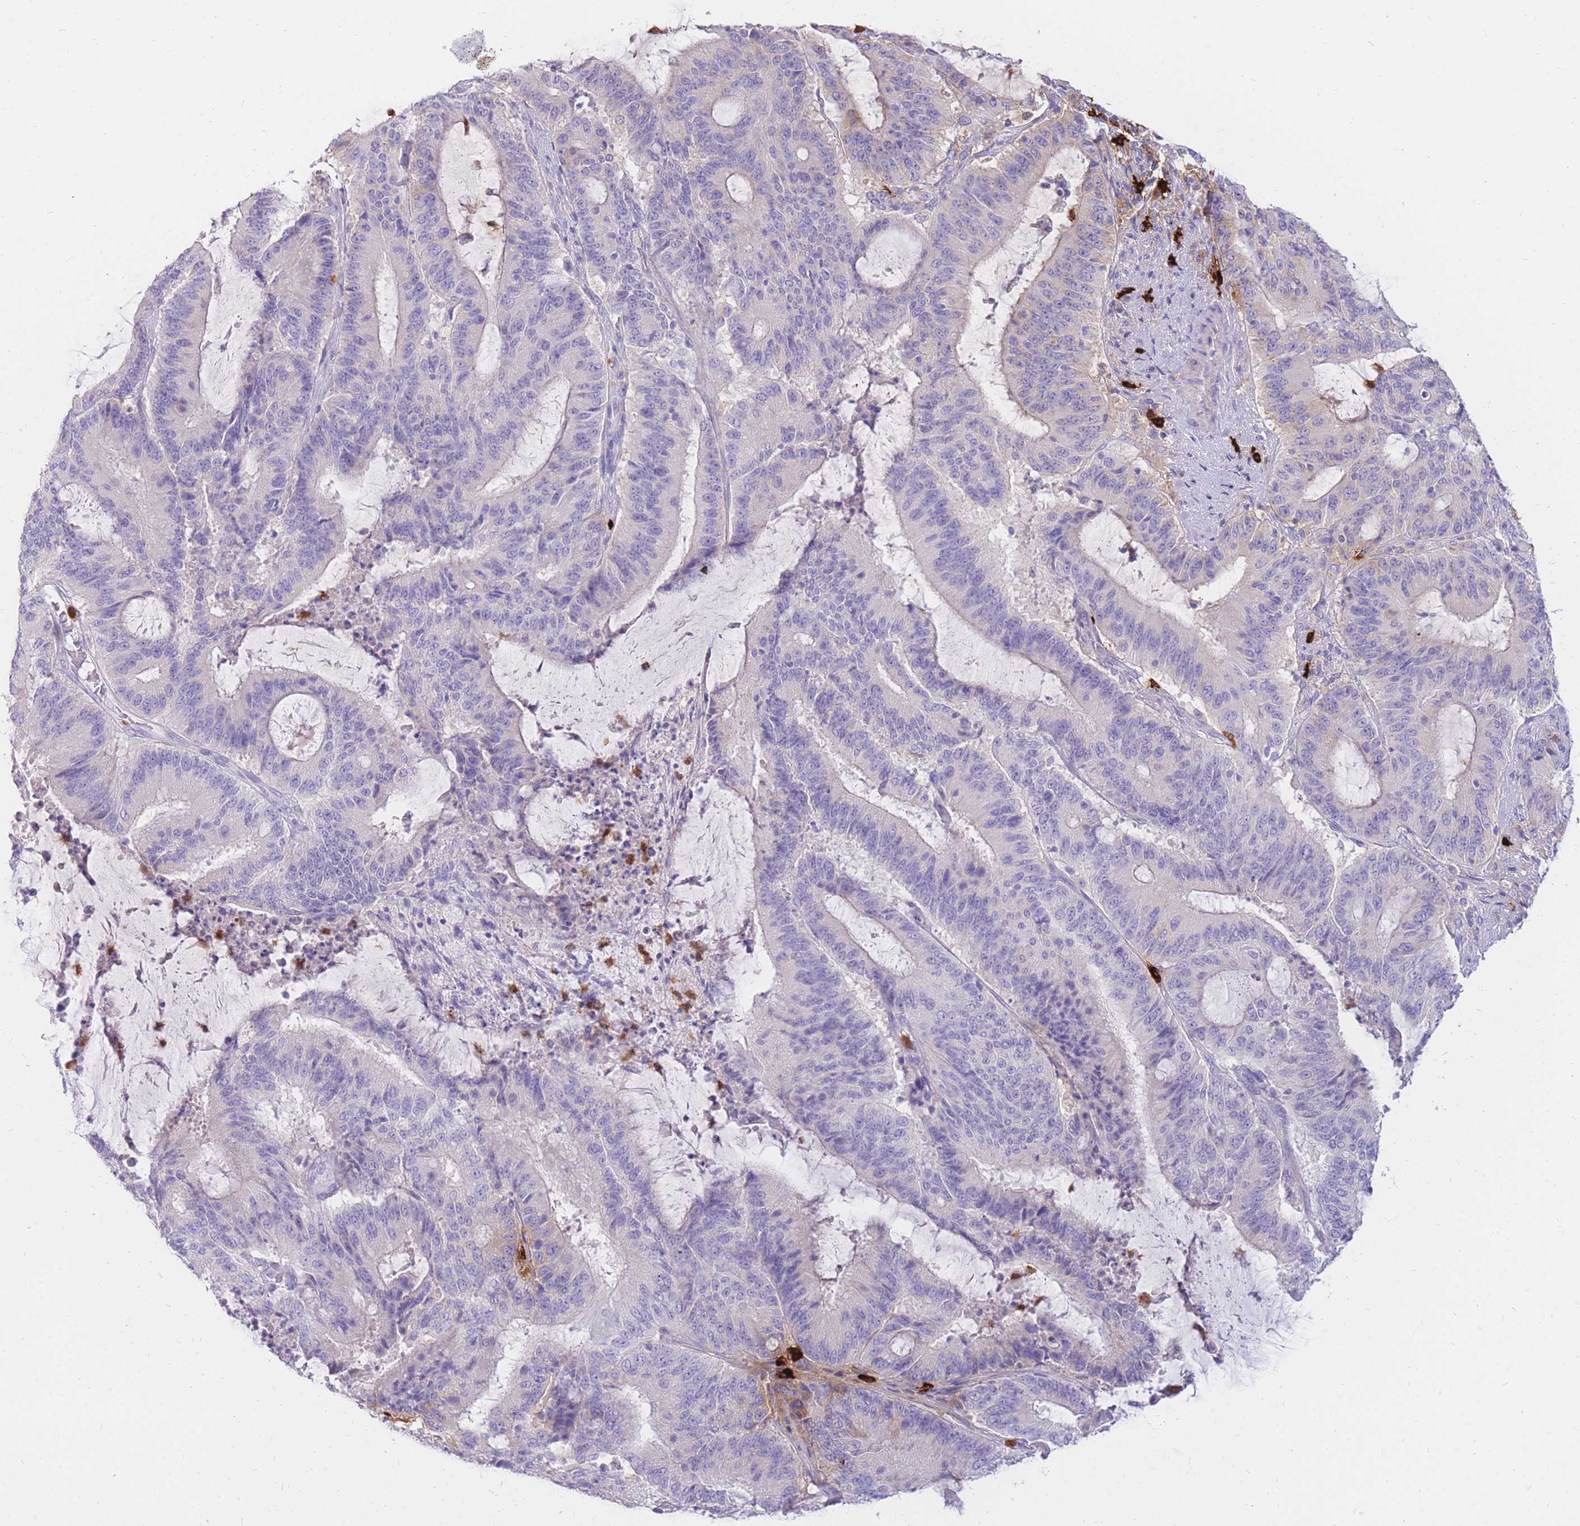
{"staining": {"intensity": "moderate", "quantity": "<25%", "location": "cytoplasmic/membranous"}, "tissue": "liver cancer", "cell_type": "Tumor cells", "image_type": "cancer", "snomed": [{"axis": "morphology", "description": "Normal tissue, NOS"}, {"axis": "morphology", "description": "Cholangiocarcinoma"}, {"axis": "topography", "description": "Liver"}, {"axis": "topography", "description": "Peripheral nerve tissue"}], "caption": "An immunohistochemistry micrograph of neoplastic tissue is shown. Protein staining in brown labels moderate cytoplasmic/membranous positivity in cholangiocarcinoma (liver) within tumor cells. The staining was performed using DAB, with brown indicating positive protein expression. Nuclei are stained blue with hematoxylin.", "gene": "TPSAB1", "patient": {"sex": "female", "age": 73}}